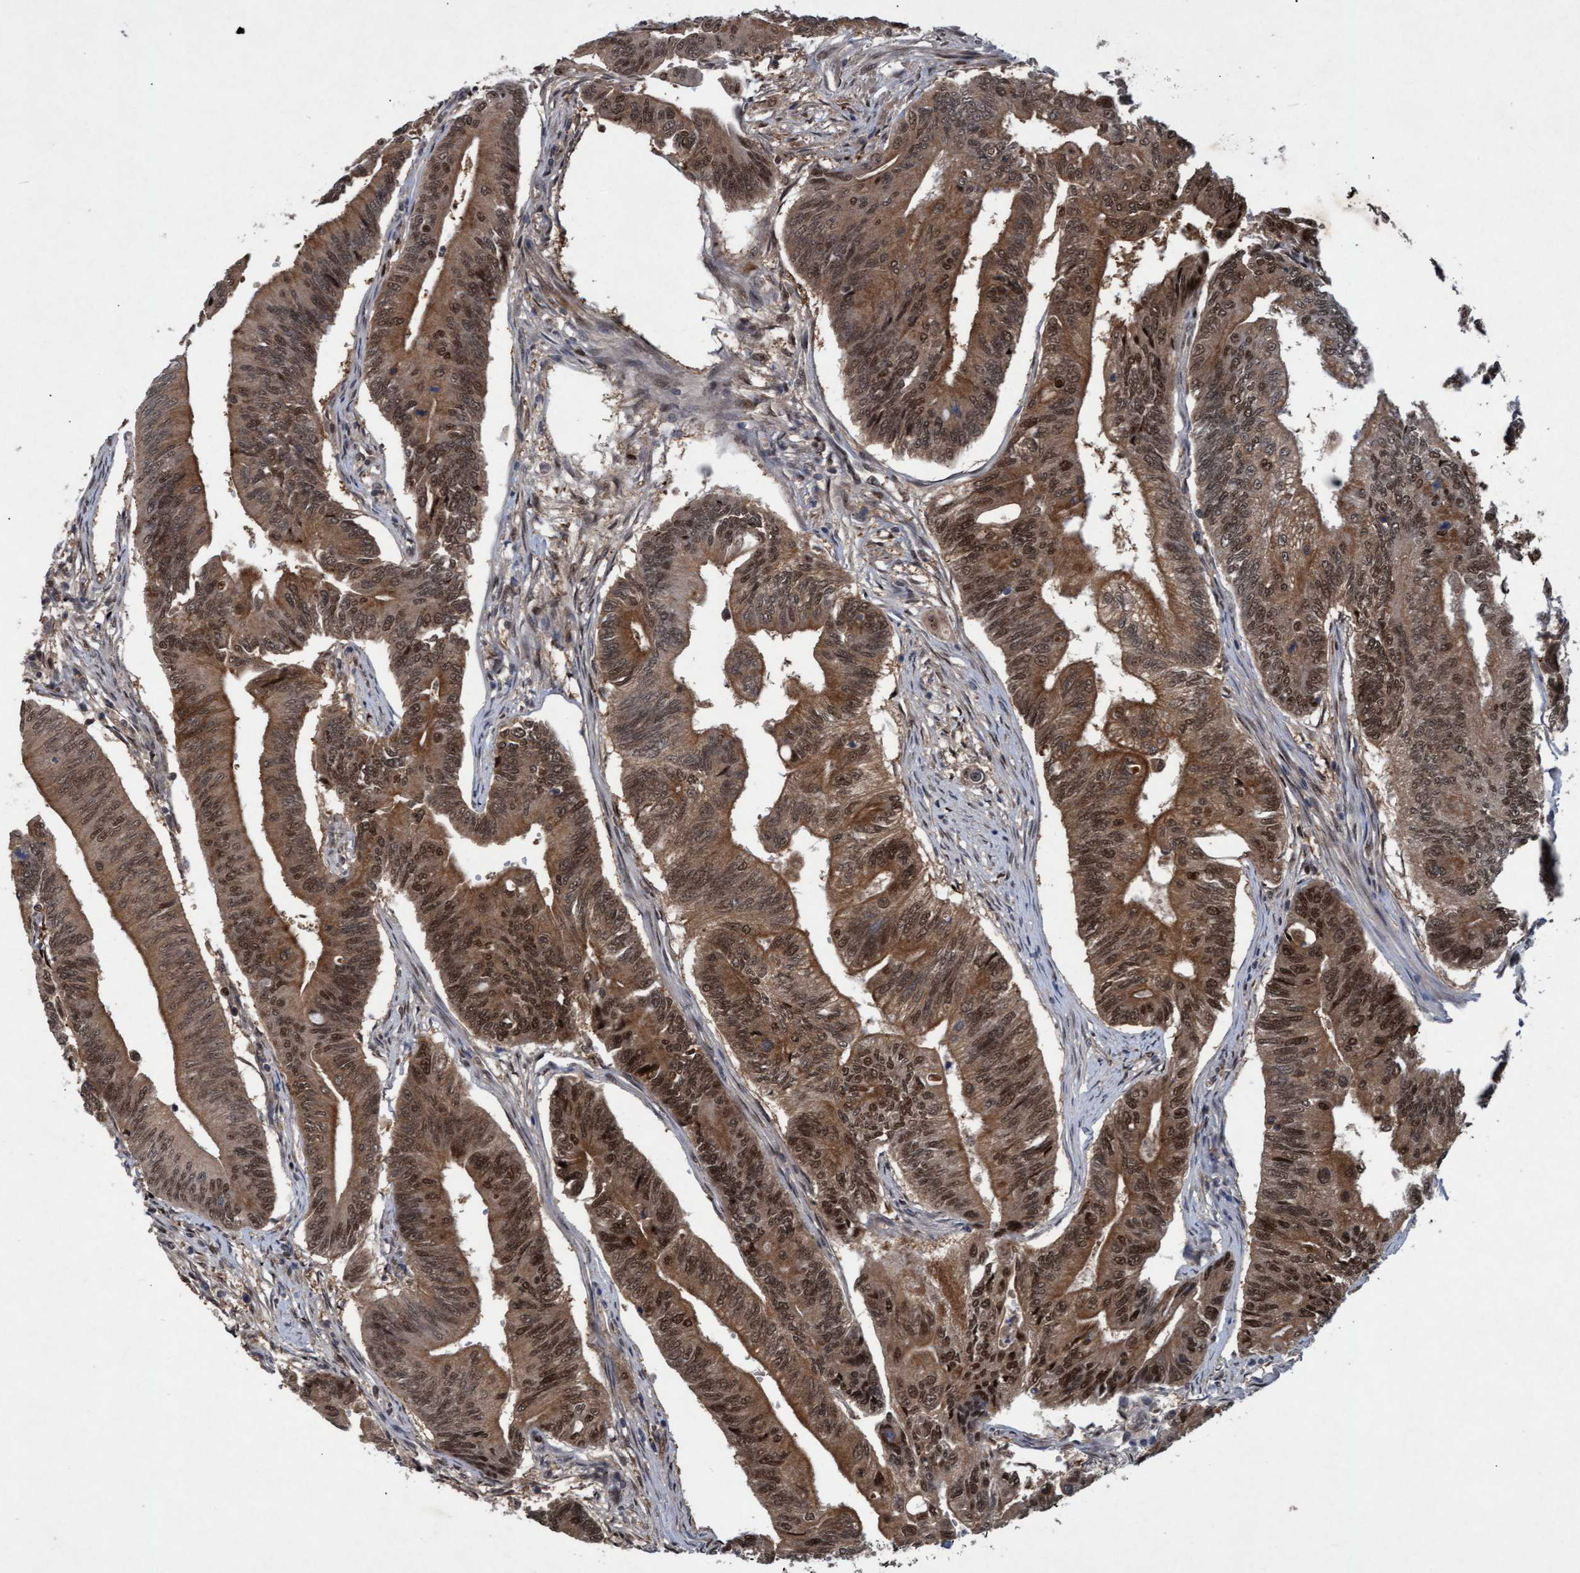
{"staining": {"intensity": "moderate", "quantity": ">75%", "location": "cytoplasmic/membranous,nuclear"}, "tissue": "colorectal cancer", "cell_type": "Tumor cells", "image_type": "cancer", "snomed": [{"axis": "morphology", "description": "Adenoma, NOS"}, {"axis": "morphology", "description": "Adenocarcinoma, NOS"}, {"axis": "topography", "description": "Colon"}], "caption": "Tumor cells demonstrate medium levels of moderate cytoplasmic/membranous and nuclear positivity in approximately >75% of cells in human colorectal cancer.", "gene": "PSMB6", "patient": {"sex": "male", "age": 79}}